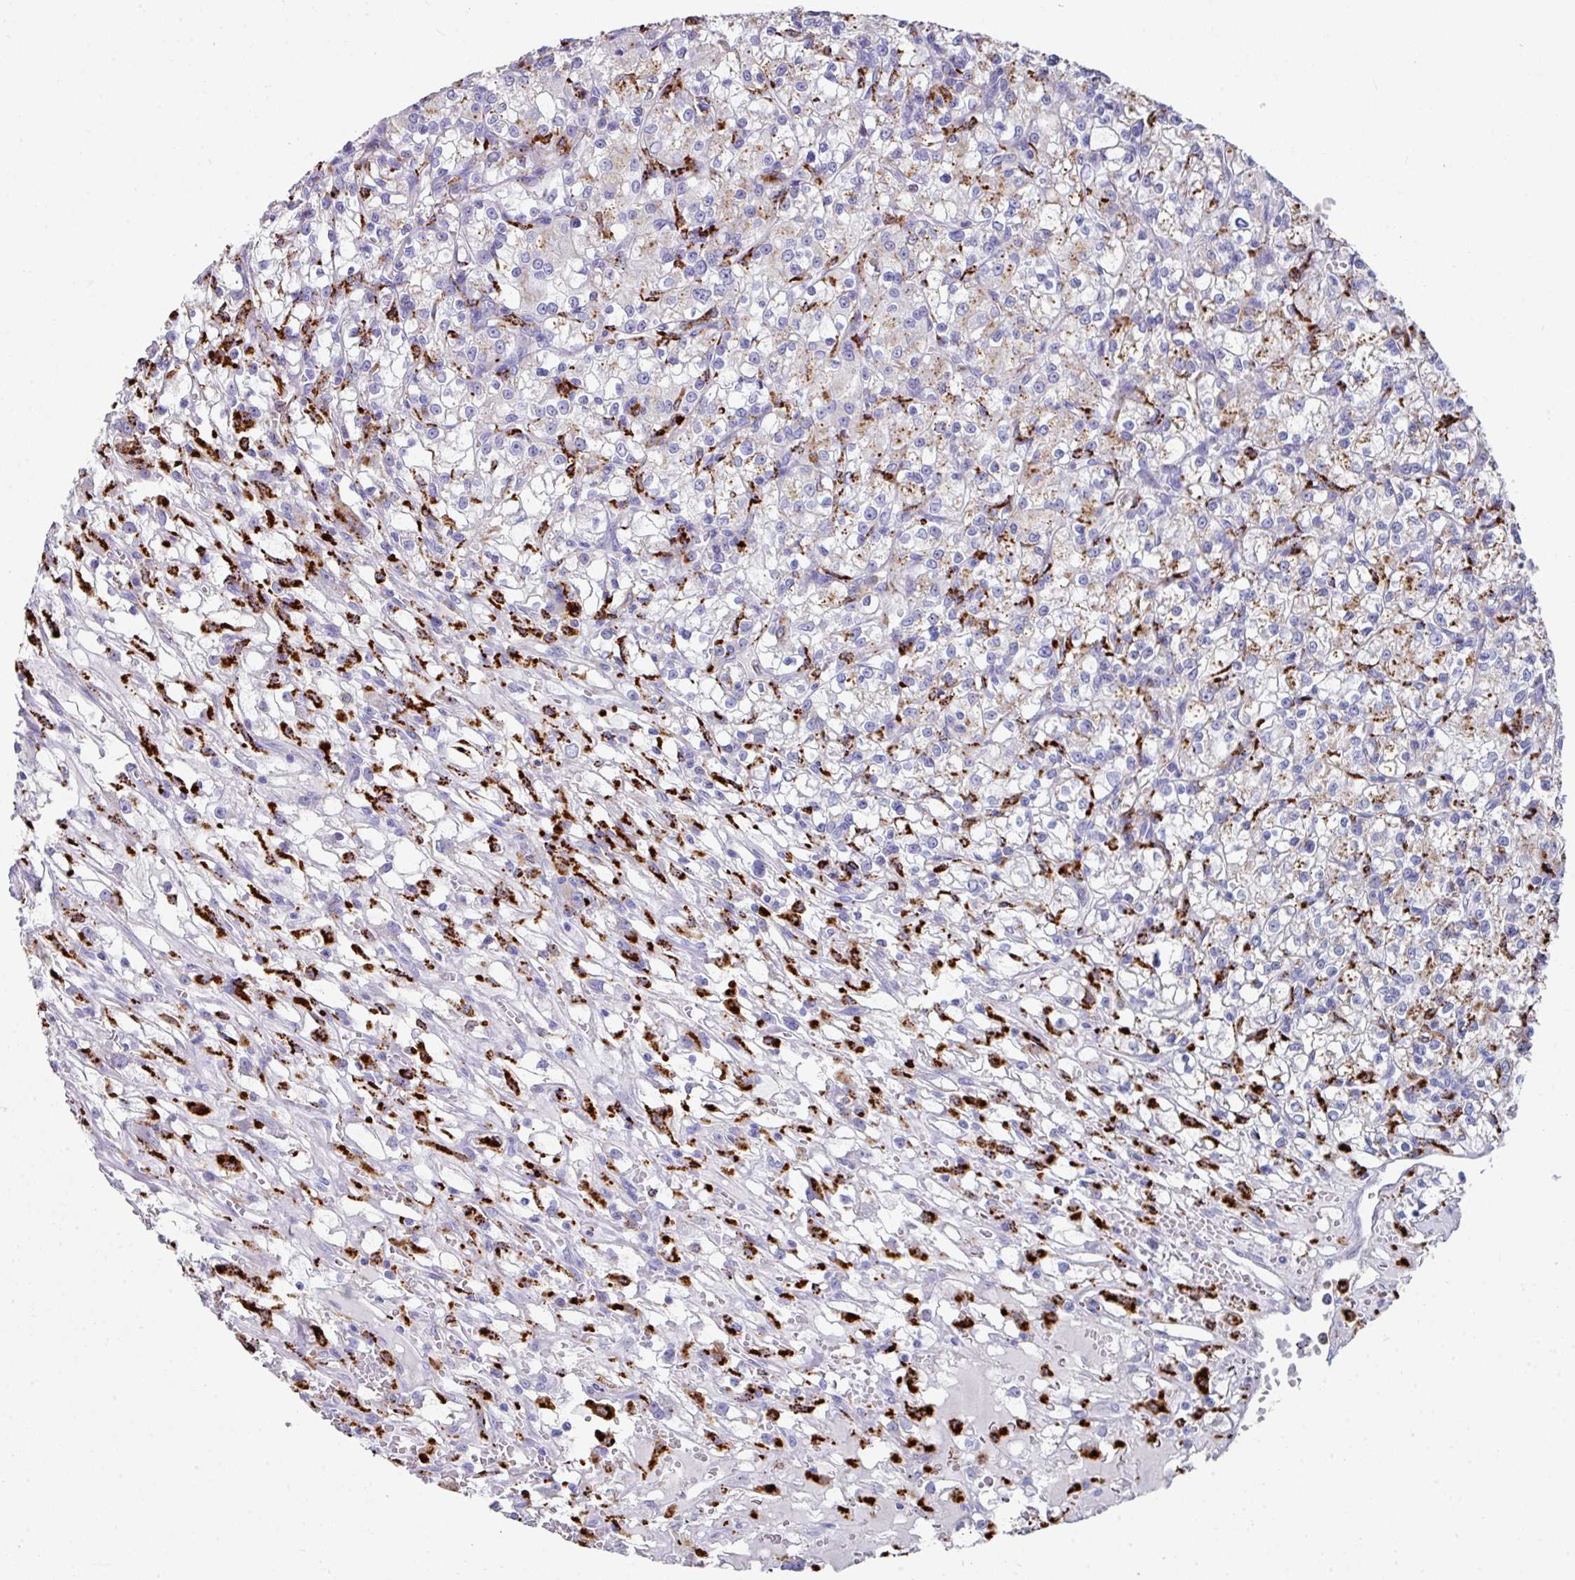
{"staining": {"intensity": "negative", "quantity": "none", "location": "none"}, "tissue": "renal cancer", "cell_type": "Tumor cells", "image_type": "cancer", "snomed": [{"axis": "morphology", "description": "Adenocarcinoma, NOS"}, {"axis": "topography", "description": "Kidney"}], "caption": "The immunohistochemistry photomicrograph has no significant positivity in tumor cells of renal adenocarcinoma tissue.", "gene": "CPVL", "patient": {"sex": "female", "age": 59}}